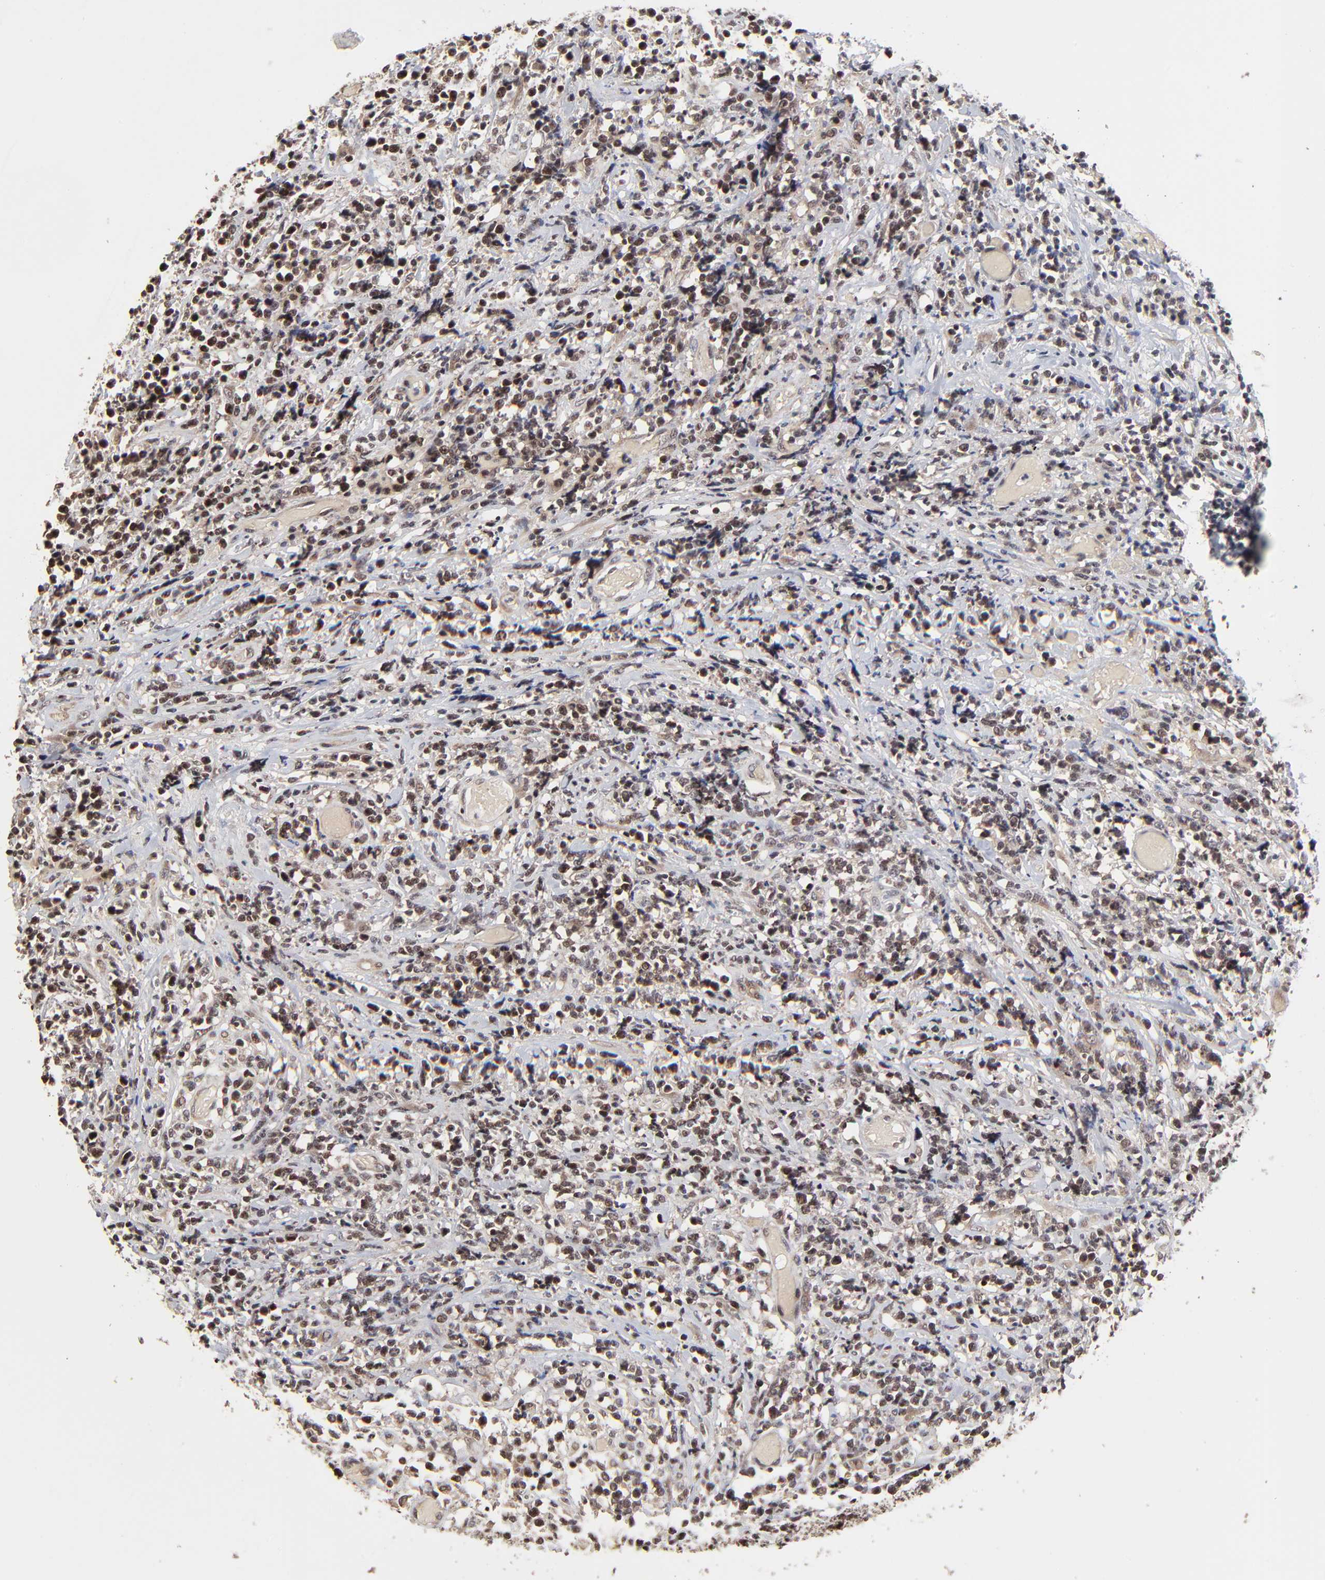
{"staining": {"intensity": "weak", "quantity": ">75%", "location": "cytoplasmic/membranous"}, "tissue": "lymphoma", "cell_type": "Tumor cells", "image_type": "cancer", "snomed": [{"axis": "morphology", "description": "Malignant lymphoma, non-Hodgkin's type, High grade"}, {"axis": "topography", "description": "Colon"}], "caption": "DAB (3,3'-diaminobenzidine) immunohistochemical staining of human high-grade malignant lymphoma, non-Hodgkin's type exhibits weak cytoplasmic/membranous protein positivity in approximately >75% of tumor cells. Nuclei are stained in blue.", "gene": "FRMD8", "patient": {"sex": "male", "age": 82}}